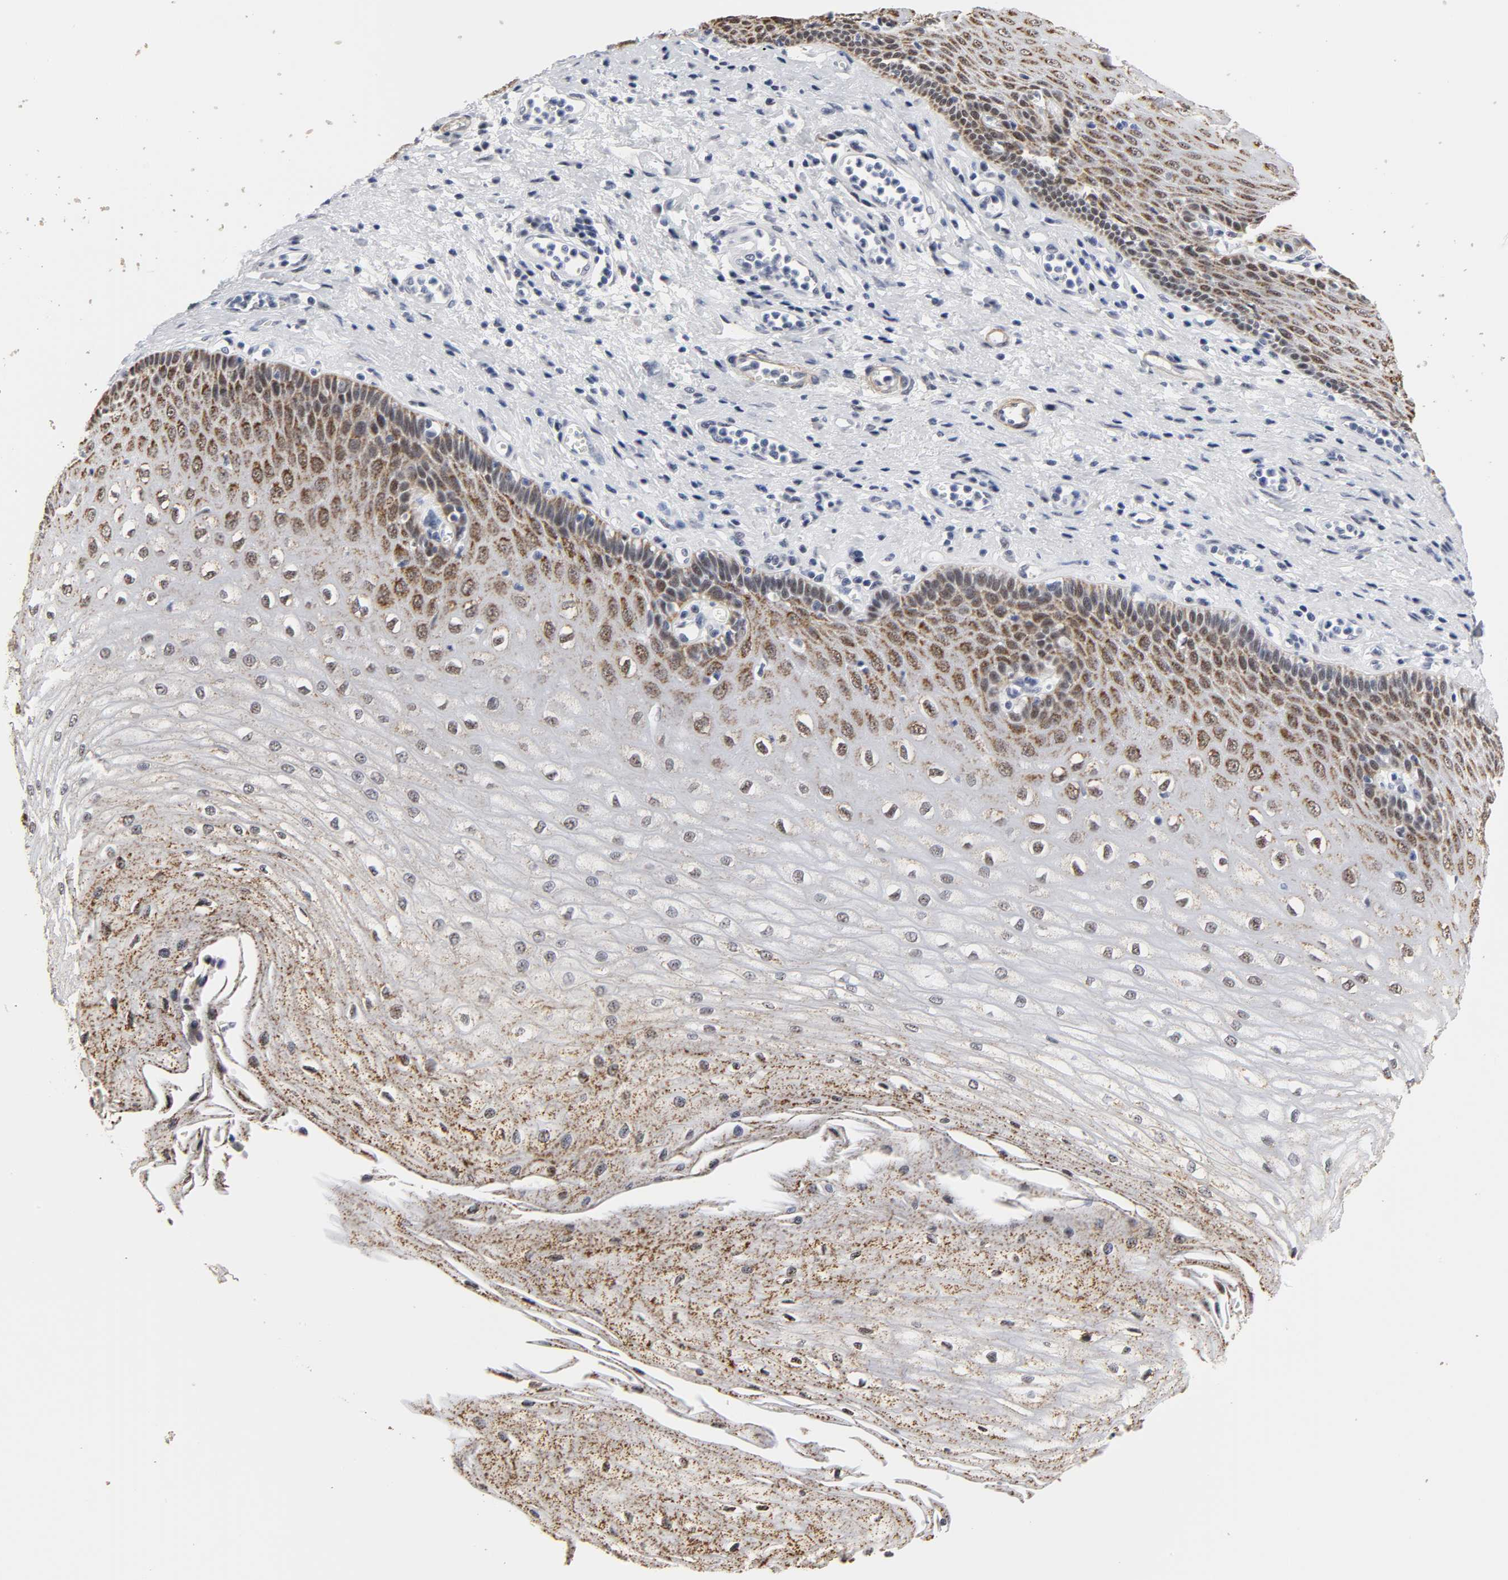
{"staining": {"intensity": "moderate", "quantity": "25%-75%", "location": "cytoplasmic/membranous,nuclear"}, "tissue": "esophagus", "cell_type": "Squamous epithelial cells", "image_type": "normal", "snomed": [{"axis": "morphology", "description": "Normal tissue, NOS"}, {"axis": "morphology", "description": "Squamous cell carcinoma, NOS"}, {"axis": "topography", "description": "Esophagus"}], "caption": "Moderate cytoplasmic/membranous,nuclear positivity for a protein is appreciated in about 25%-75% of squamous epithelial cells of normal esophagus using immunohistochemistry.", "gene": "GRHL2", "patient": {"sex": "male", "age": 65}}